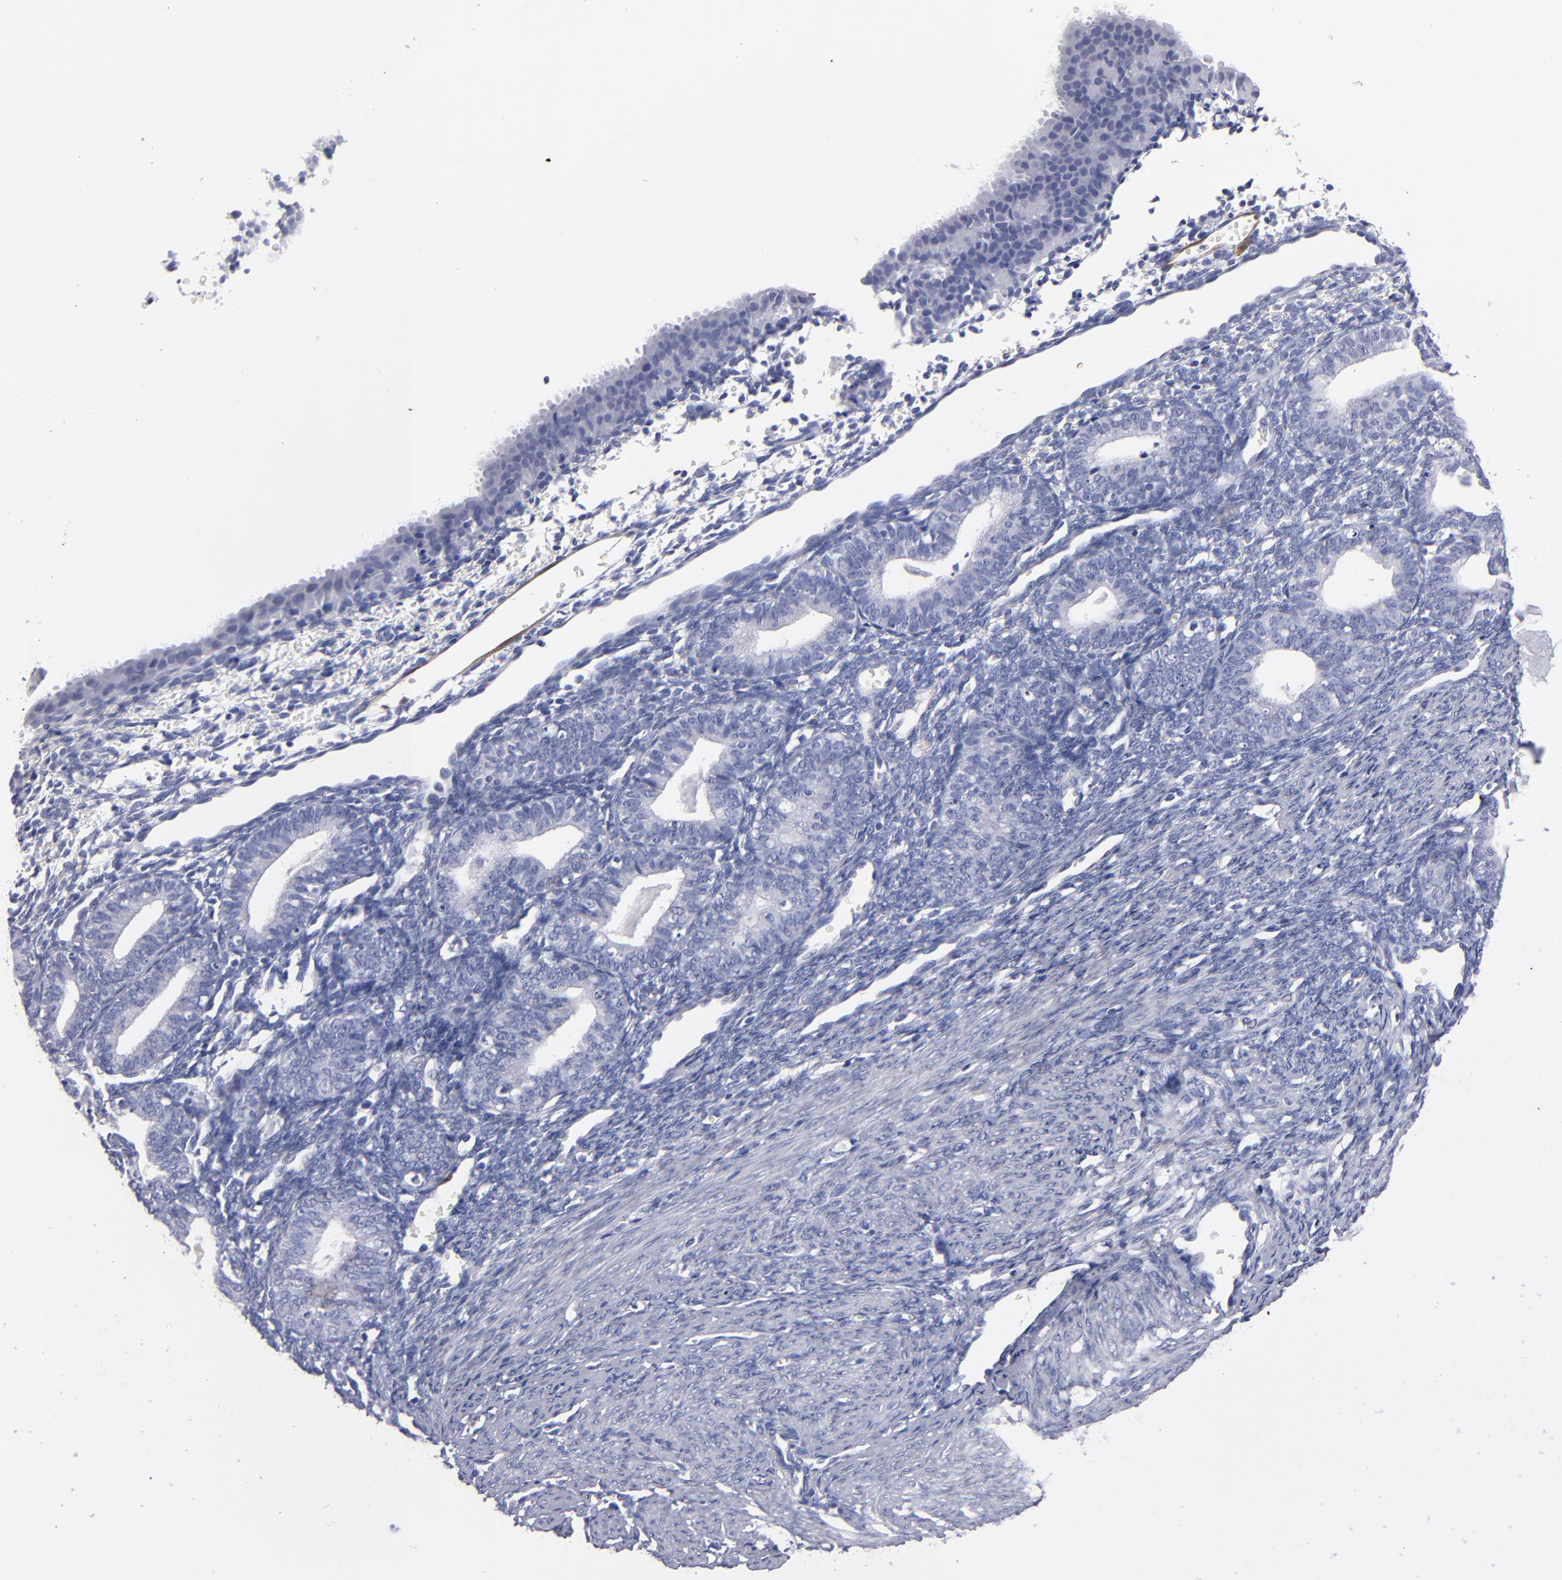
{"staining": {"intensity": "negative", "quantity": "none", "location": "none"}, "tissue": "endometrium", "cell_type": "Cells in endometrial stroma", "image_type": "normal", "snomed": [{"axis": "morphology", "description": "Normal tissue, NOS"}, {"axis": "topography", "description": "Endometrium"}], "caption": "Immunohistochemical staining of unremarkable endometrium exhibits no significant positivity in cells in endometrial stroma. (Stains: DAB IHC with hematoxylin counter stain, Microscopy: brightfield microscopy at high magnification).", "gene": "FABP4", "patient": {"sex": "female", "age": 61}}